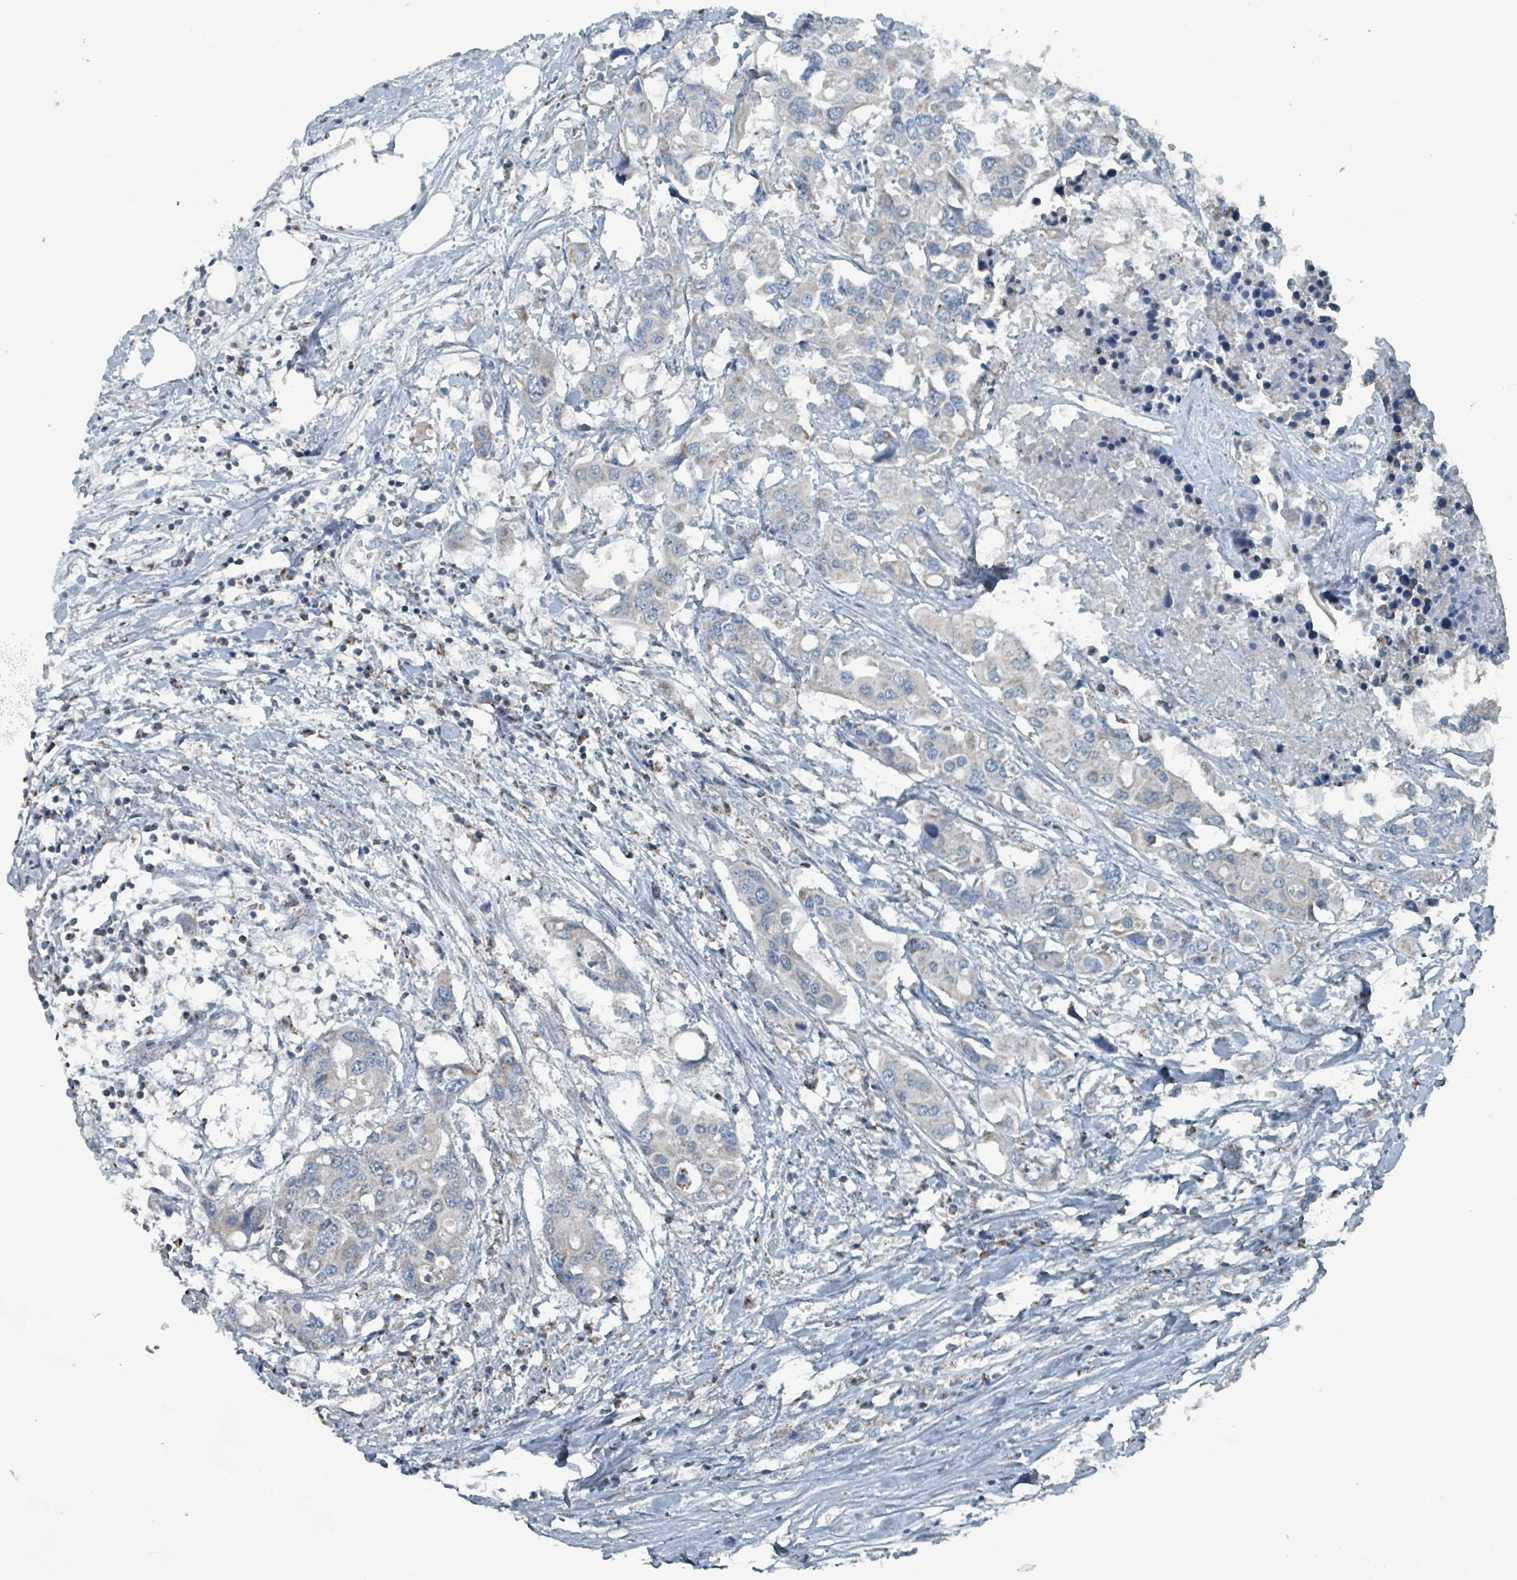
{"staining": {"intensity": "negative", "quantity": "none", "location": "none"}, "tissue": "colorectal cancer", "cell_type": "Tumor cells", "image_type": "cancer", "snomed": [{"axis": "morphology", "description": "Adenocarcinoma, NOS"}, {"axis": "topography", "description": "Colon"}], "caption": "The photomicrograph exhibits no staining of tumor cells in adenocarcinoma (colorectal).", "gene": "ABHD18", "patient": {"sex": "male", "age": 77}}